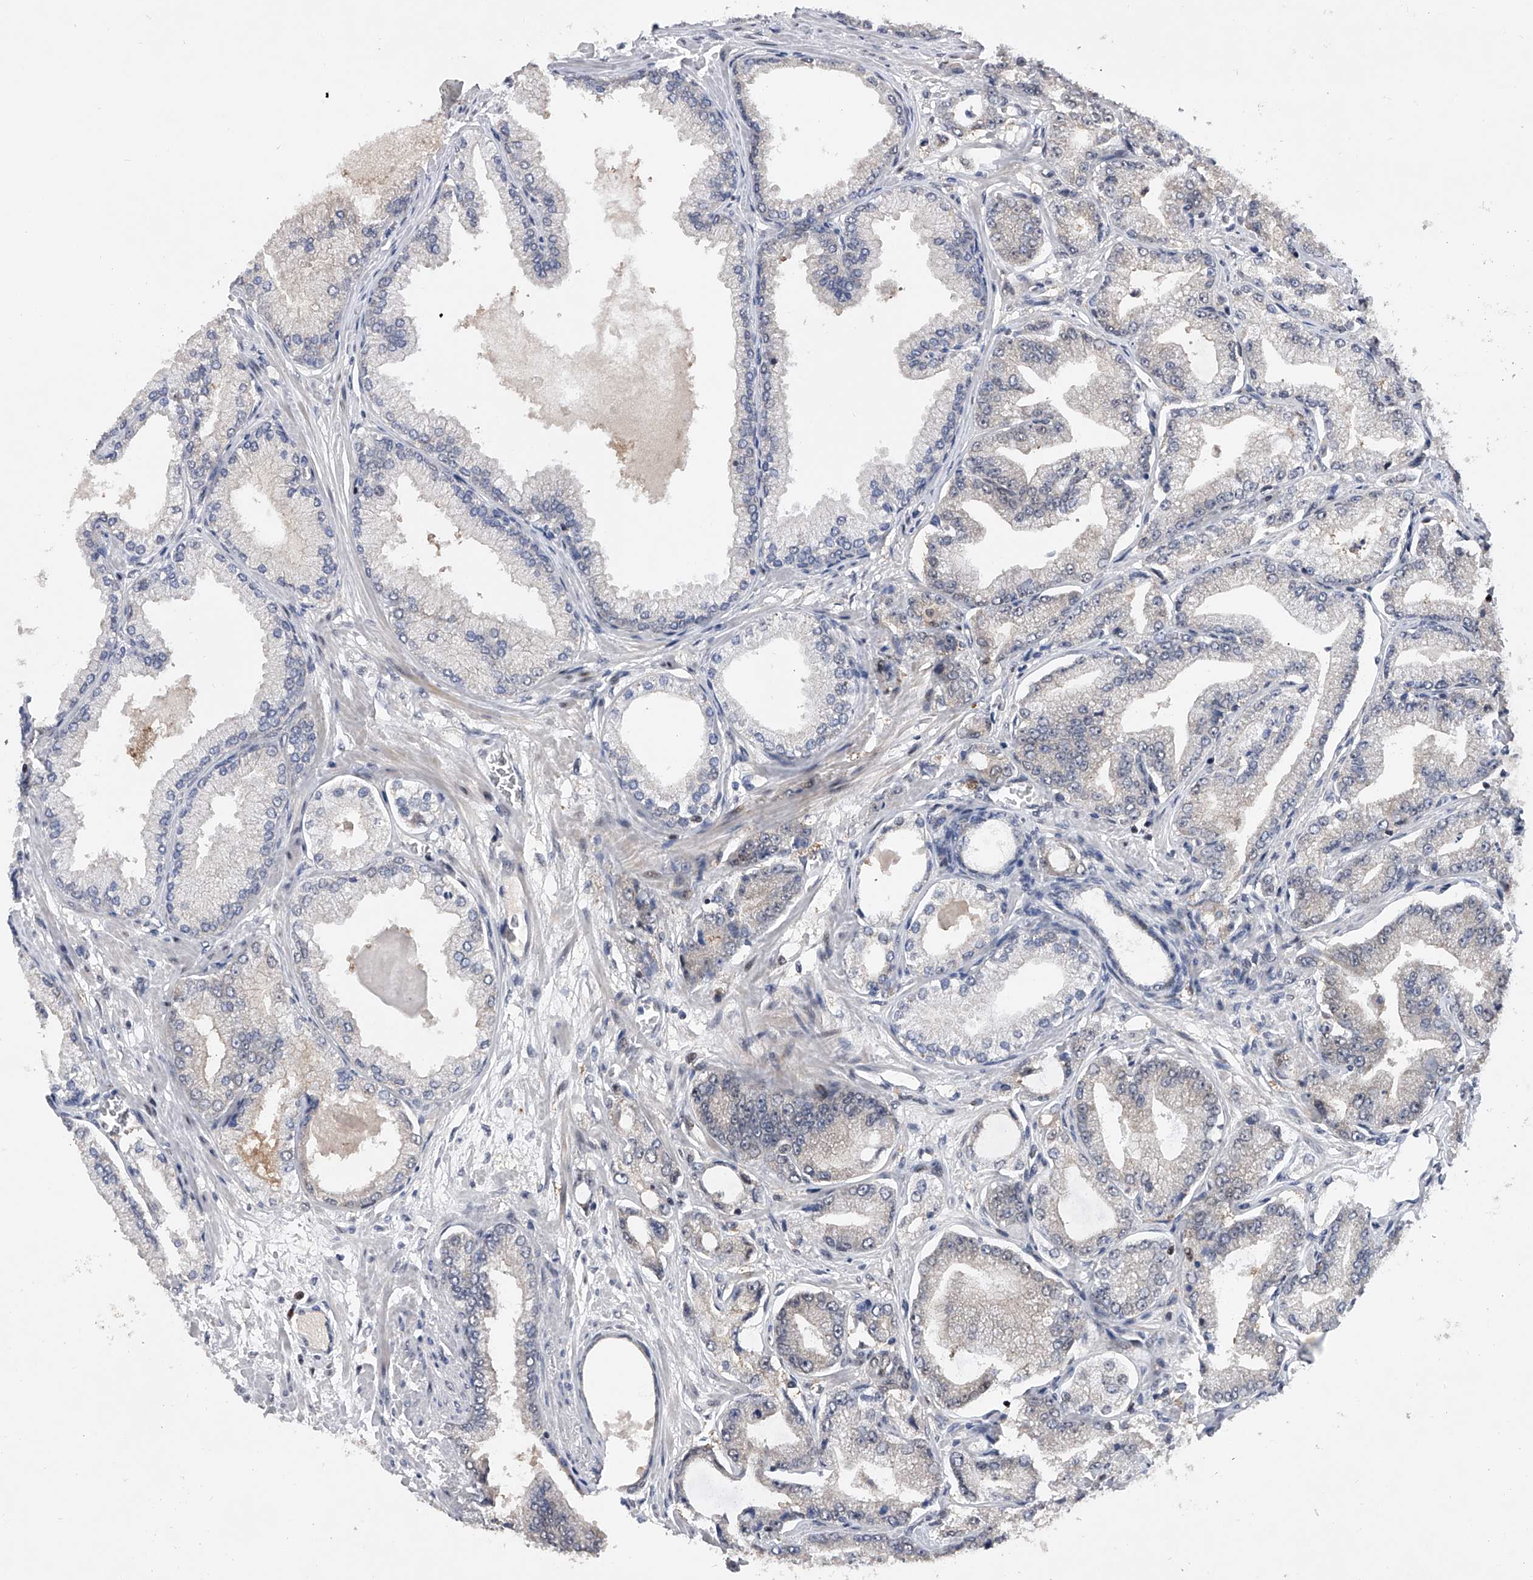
{"staining": {"intensity": "negative", "quantity": "none", "location": "none"}, "tissue": "prostate cancer", "cell_type": "Tumor cells", "image_type": "cancer", "snomed": [{"axis": "morphology", "description": "Adenocarcinoma, Low grade"}, {"axis": "topography", "description": "Prostate"}], "caption": "IHC histopathology image of neoplastic tissue: prostate cancer (adenocarcinoma (low-grade)) stained with DAB (3,3'-diaminobenzidine) reveals no significant protein positivity in tumor cells.", "gene": "RWDD2A", "patient": {"sex": "male", "age": 63}}